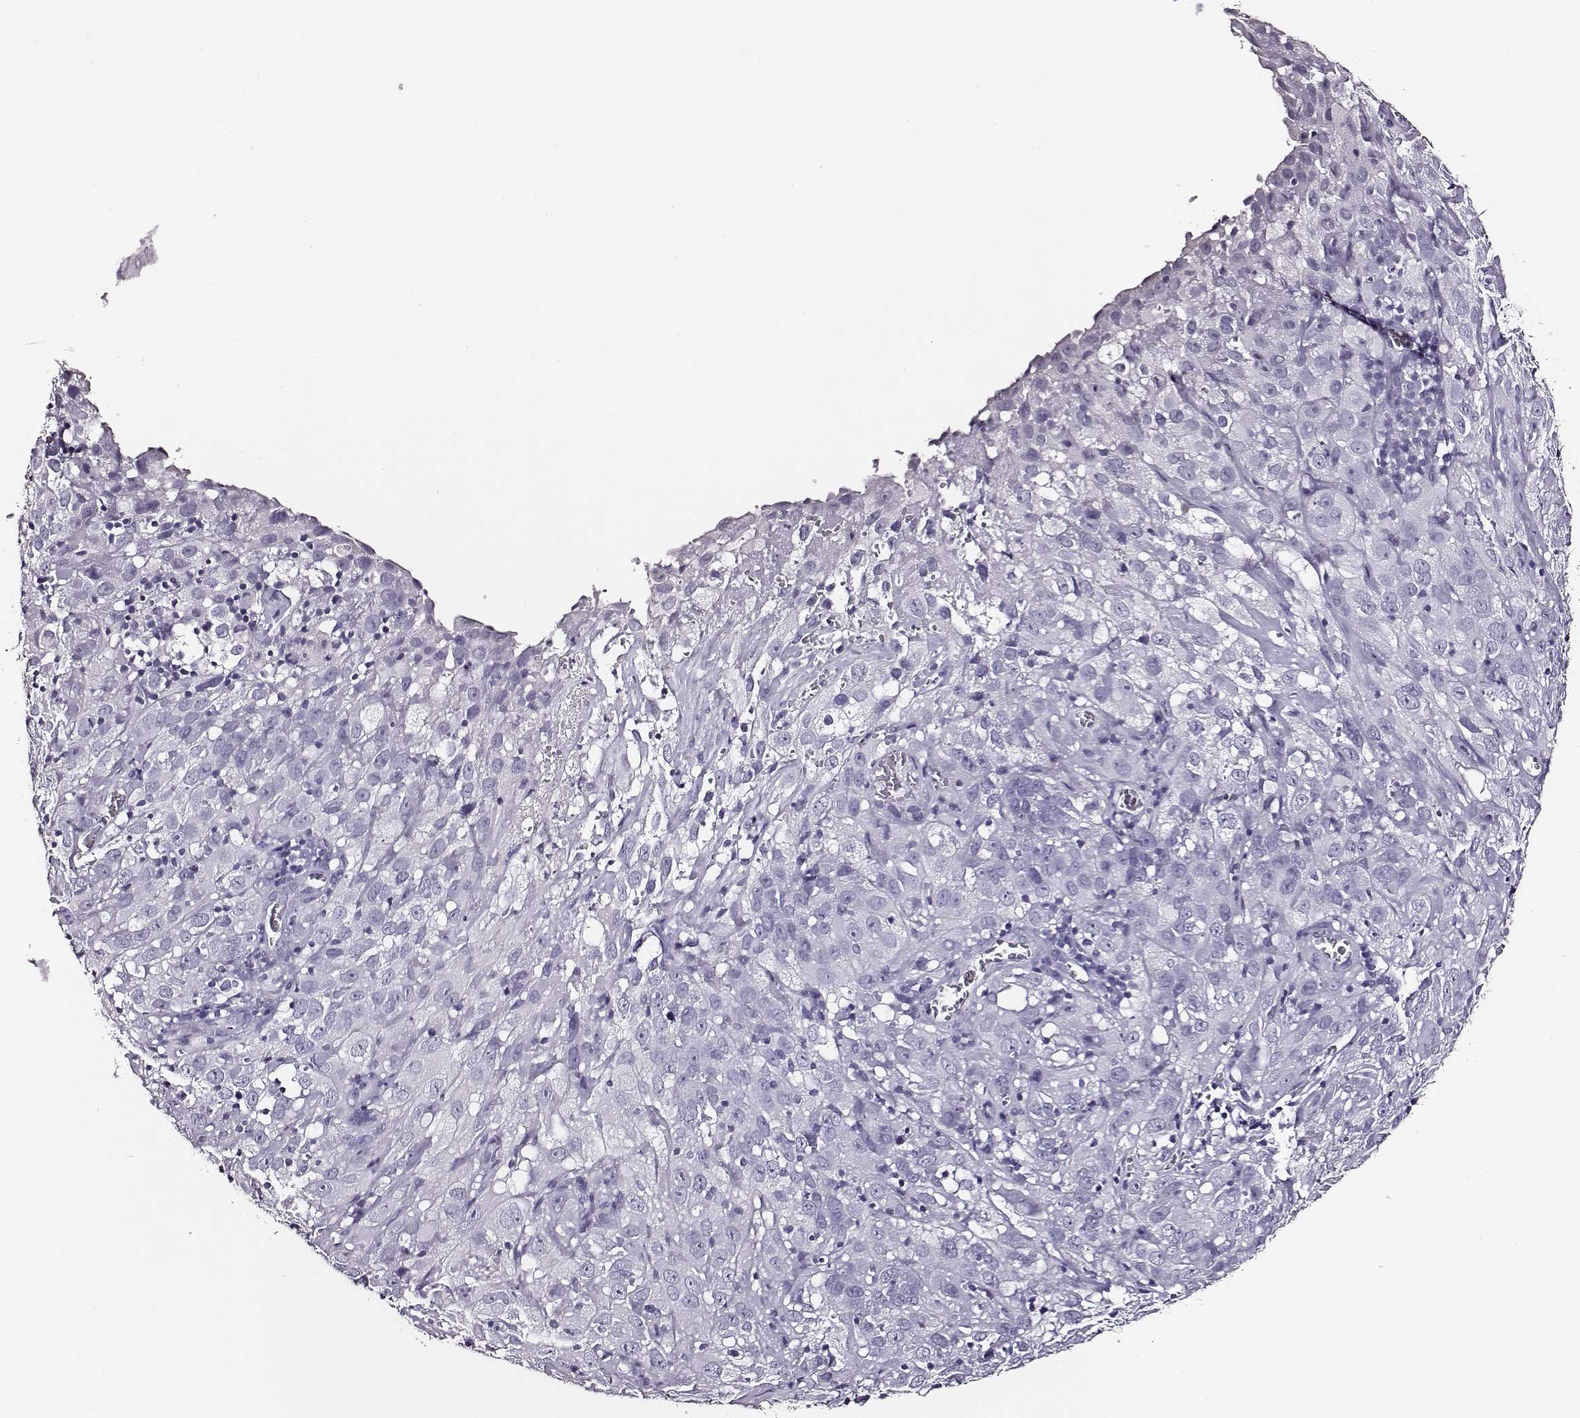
{"staining": {"intensity": "negative", "quantity": "none", "location": "none"}, "tissue": "cervical cancer", "cell_type": "Tumor cells", "image_type": "cancer", "snomed": [{"axis": "morphology", "description": "Squamous cell carcinoma, NOS"}, {"axis": "topography", "description": "Cervix"}], "caption": "IHC micrograph of neoplastic tissue: human cervical squamous cell carcinoma stained with DAB (3,3'-diaminobenzidine) demonstrates no significant protein positivity in tumor cells.", "gene": "DPEP1", "patient": {"sex": "female", "age": 32}}